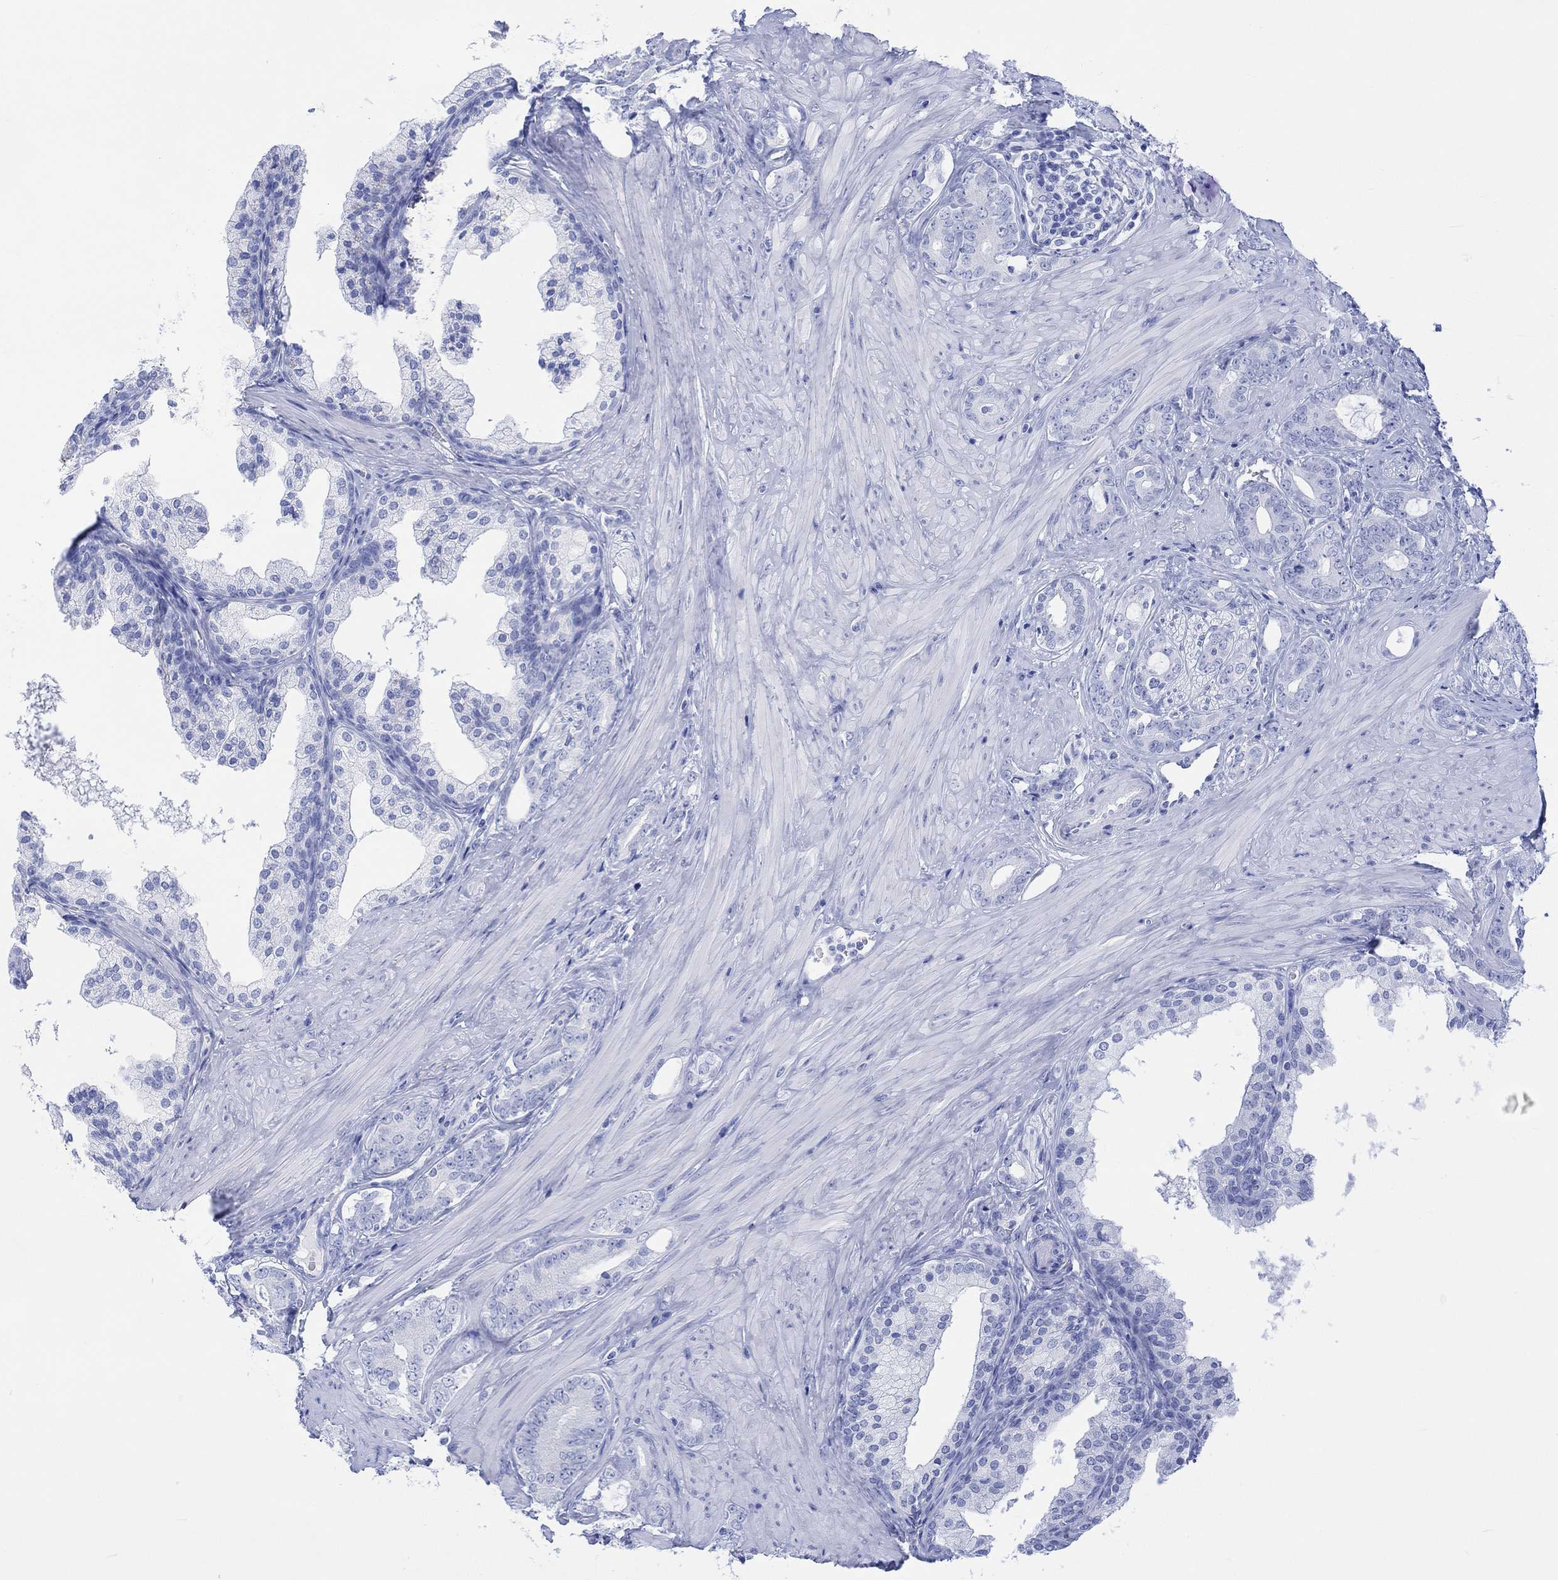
{"staining": {"intensity": "negative", "quantity": "none", "location": "none"}, "tissue": "prostate cancer", "cell_type": "Tumor cells", "image_type": "cancer", "snomed": [{"axis": "morphology", "description": "Adenocarcinoma, NOS"}, {"axis": "topography", "description": "Prostate"}], "caption": "A high-resolution photomicrograph shows immunohistochemistry (IHC) staining of adenocarcinoma (prostate), which displays no significant staining in tumor cells.", "gene": "CELF4", "patient": {"sex": "male", "age": 55}}